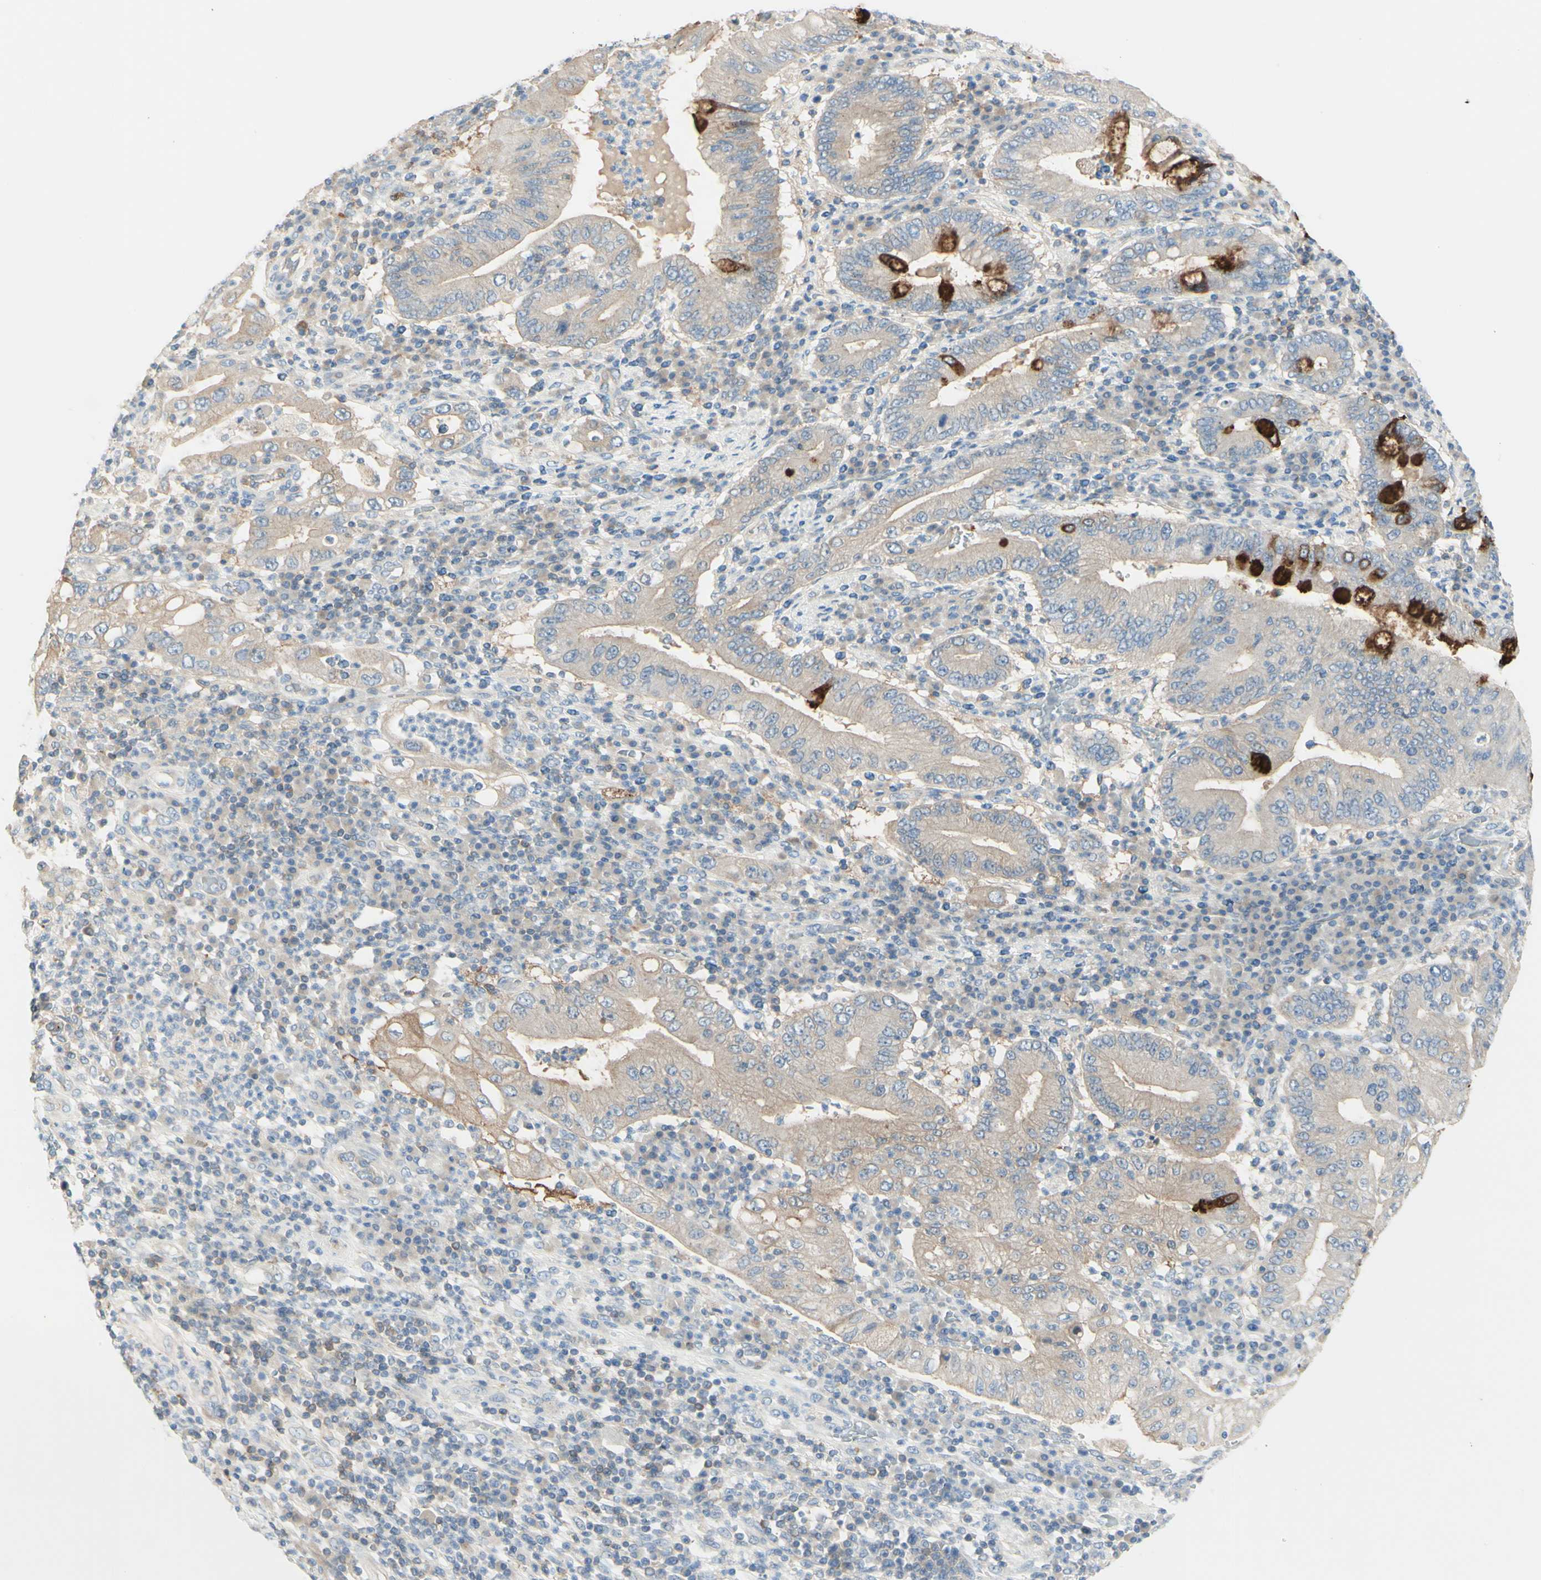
{"staining": {"intensity": "weak", "quantity": "25%-75%", "location": "cytoplasmic/membranous"}, "tissue": "stomach cancer", "cell_type": "Tumor cells", "image_type": "cancer", "snomed": [{"axis": "morphology", "description": "Normal tissue, NOS"}, {"axis": "morphology", "description": "Adenocarcinoma, NOS"}, {"axis": "topography", "description": "Esophagus"}, {"axis": "topography", "description": "Stomach, upper"}, {"axis": "topography", "description": "Peripheral nerve tissue"}], "caption": "DAB immunohistochemical staining of stomach cancer (adenocarcinoma) demonstrates weak cytoplasmic/membranous protein expression in about 25%-75% of tumor cells.", "gene": "MTM1", "patient": {"sex": "male", "age": 62}}